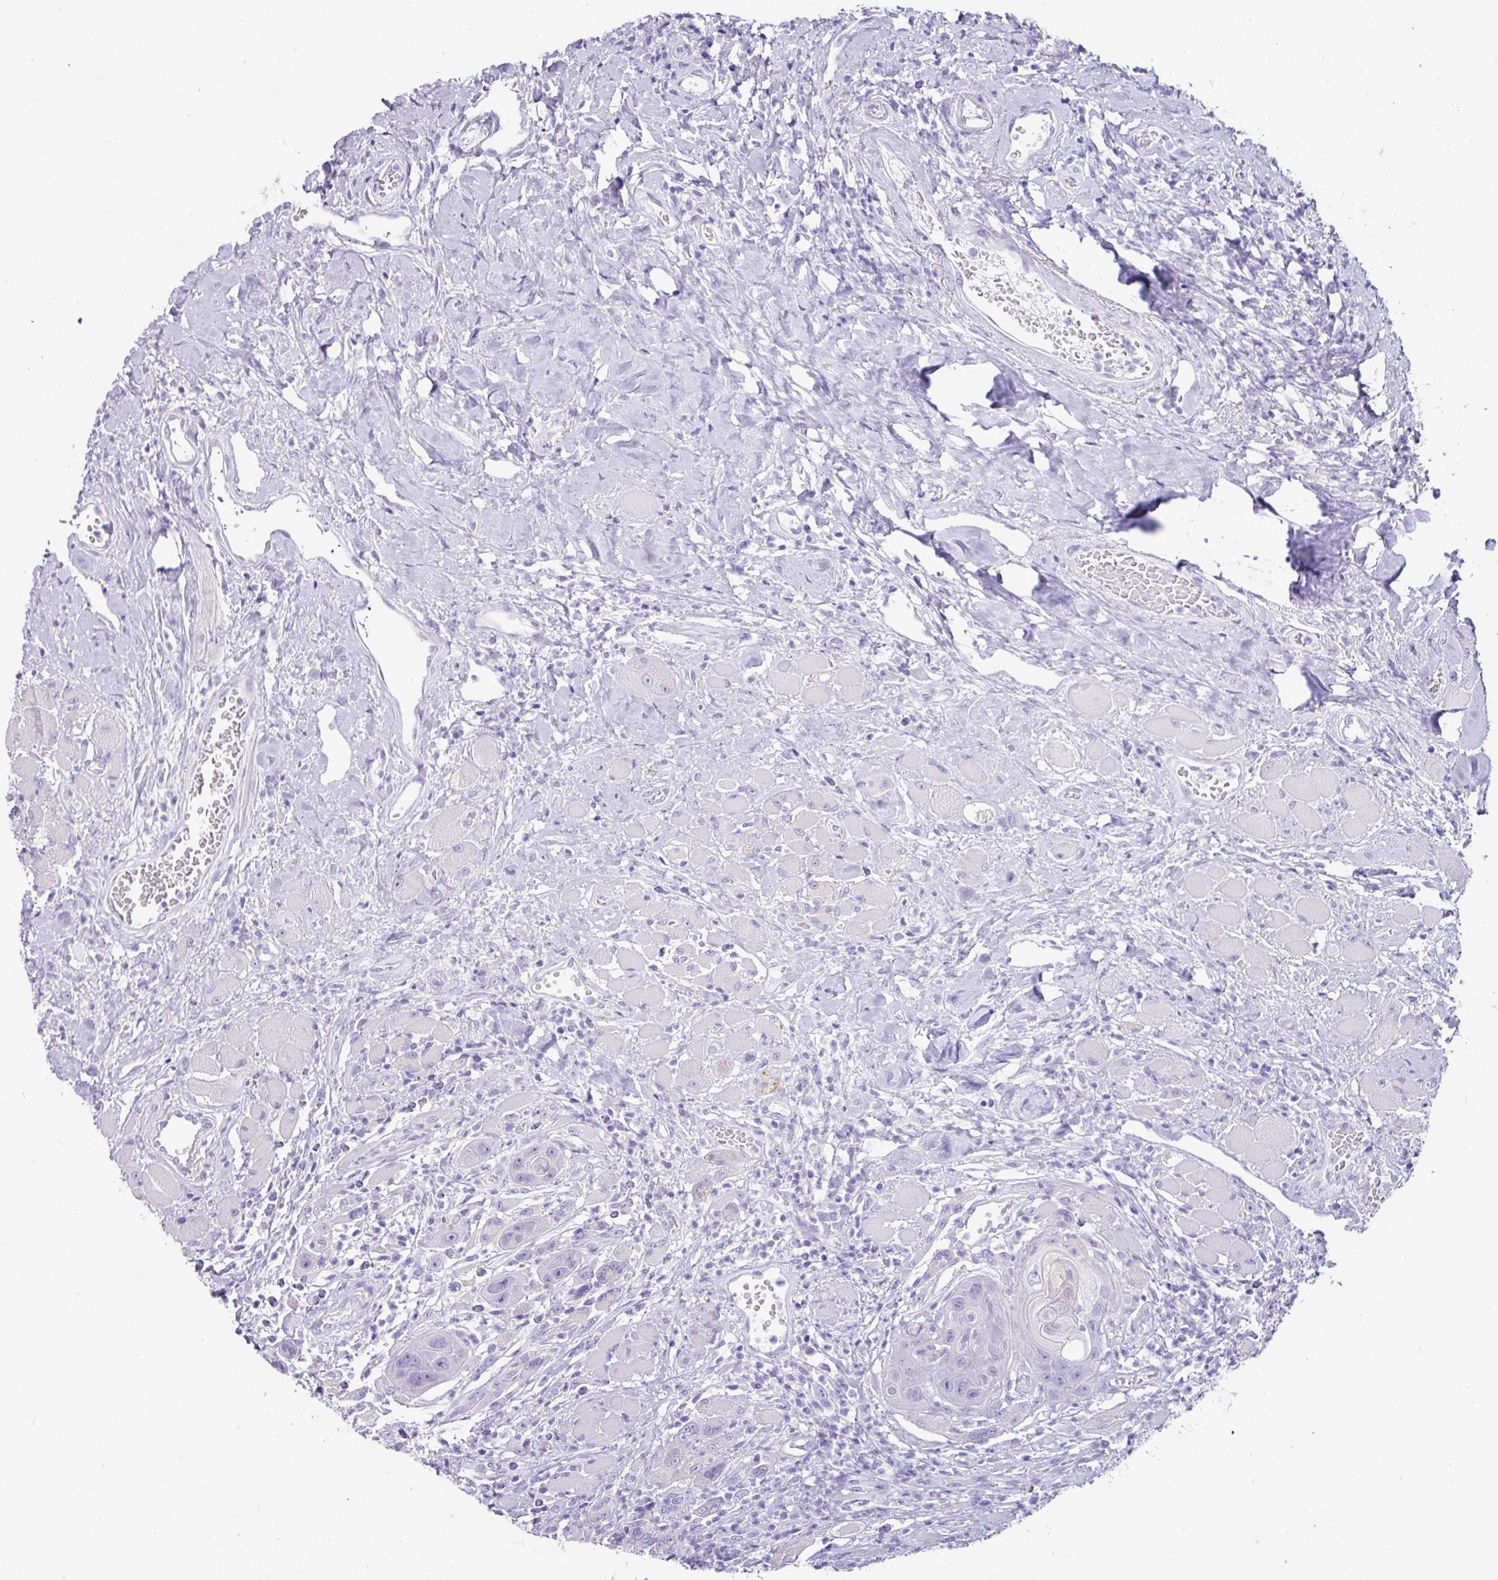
{"staining": {"intensity": "negative", "quantity": "none", "location": "none"}, "tissue": "head and neck cancer", "cell_type": "Tumor cells", "image_type": "cancer", "snomed": [{"axis": "morphology", "description": "Squamous cell carcinoma, NOS"}, {"axis": "topography", "description": "Head-Neck"}], "caption": "Human head and neck cancer stained for a protein using immunohistochemistry displays no staining in tumor cells.", "gene": "NCCRP1", "patient": {"sex": "female", "age": 59}}